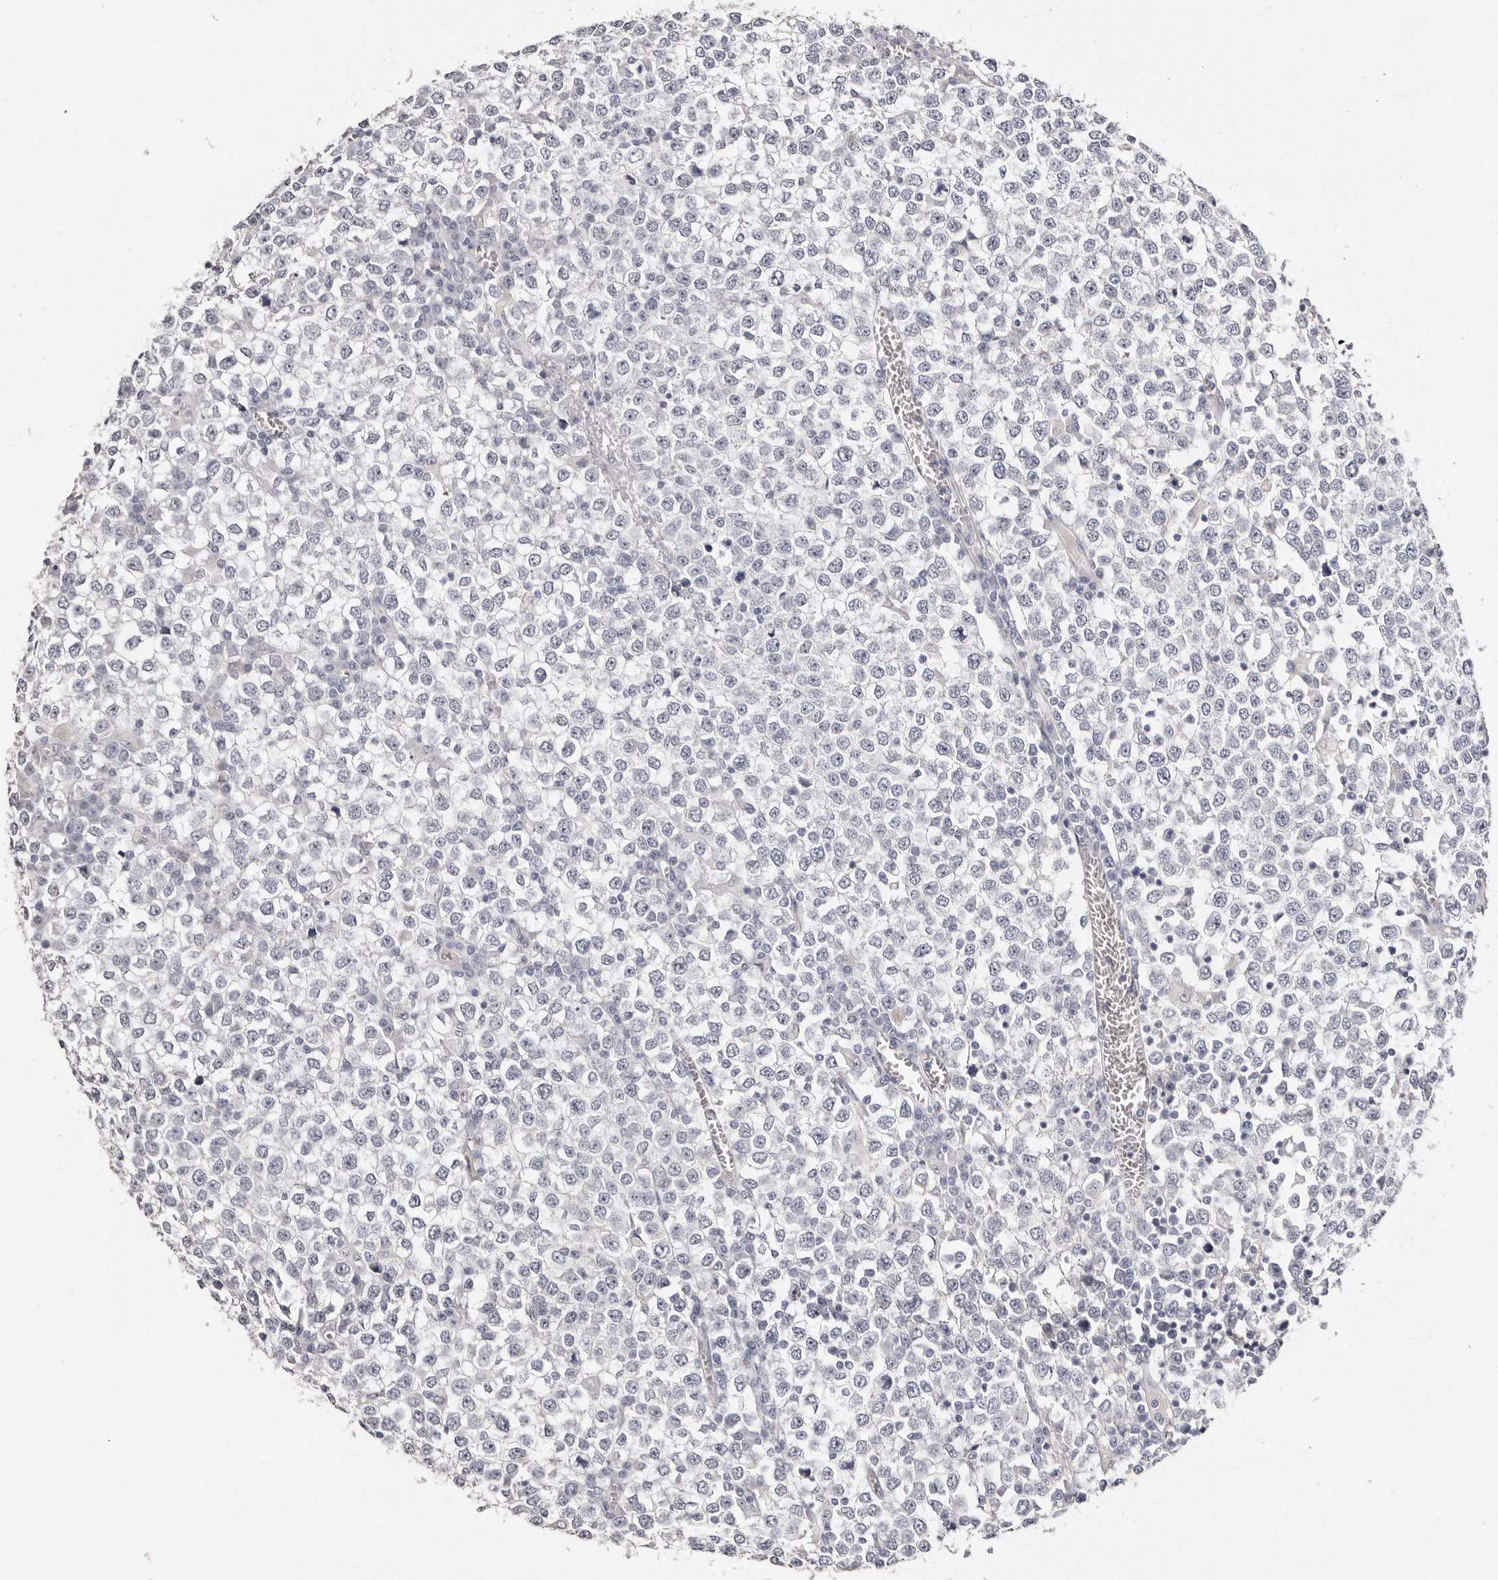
{"staining": {"intensity": "negative", "quantity": "none", "location": "none"}, "tissue": "testis cancer", "cell_type": "Tumor cells", "image_type": "cancer", "snomed": [{"axis": "morphology", "description": "Seminoma, NOS"}, {"axis": "topography", "description": "Testis"}], "caption": "There is no significant expression in tumor cells of testis cancer (seminoma). (Immunohistochemistry, brightfield microscopy, high magnification).", "gene": "AKNAD1", "patient": {"sex": "male", "age": 65}}